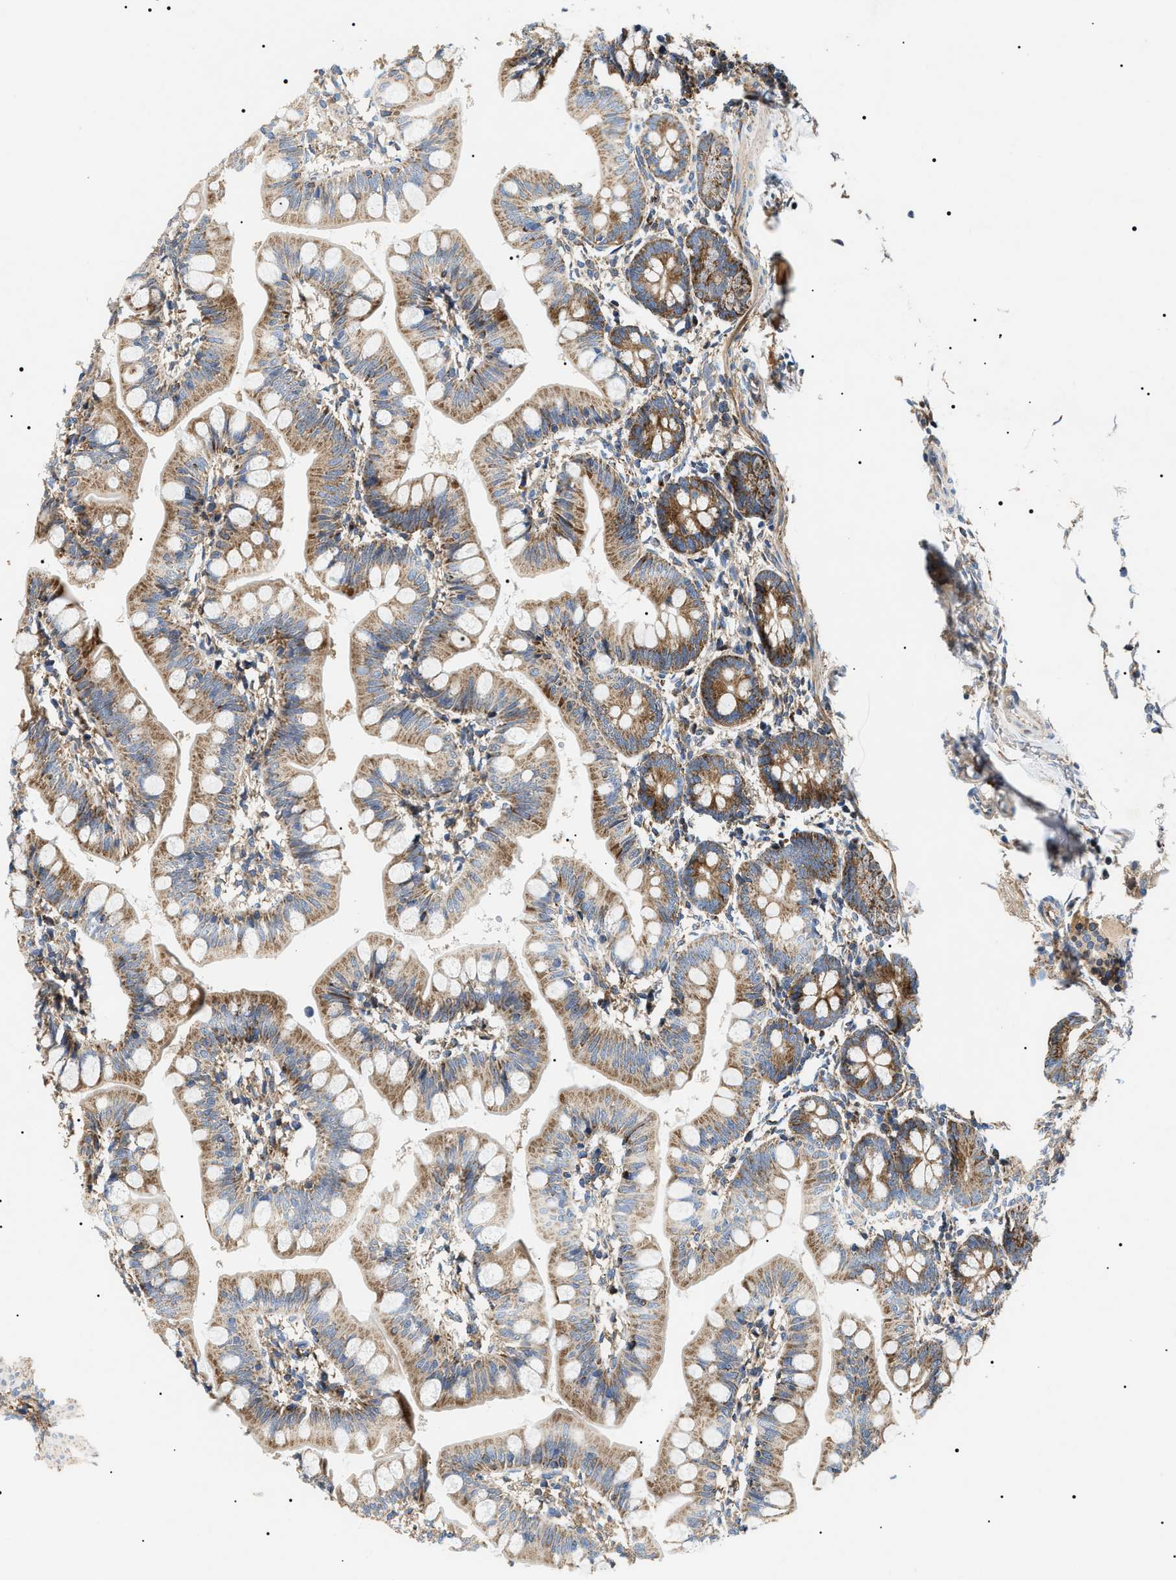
{"staining": {"intensity": "moderate", "quantity": ">75%", "location": "cytoplasmic/membranous"}, "tissue": "small intestine", "cell_type": "Glandular cells", "image_type": "normal", "snomed": [{"axis": "morphology", "description": "Normal tissue, NOS"}, {"axis": "topography", "description": "Small intestine"}], "caption": "Brown immunohistochemical staining in normal small intestine reveals moderate cytoplasmic/membranous expression in approximately >75% of glandular cells.", "gene": "OXSM", "patient": {"sex": "male", "age": 7}}